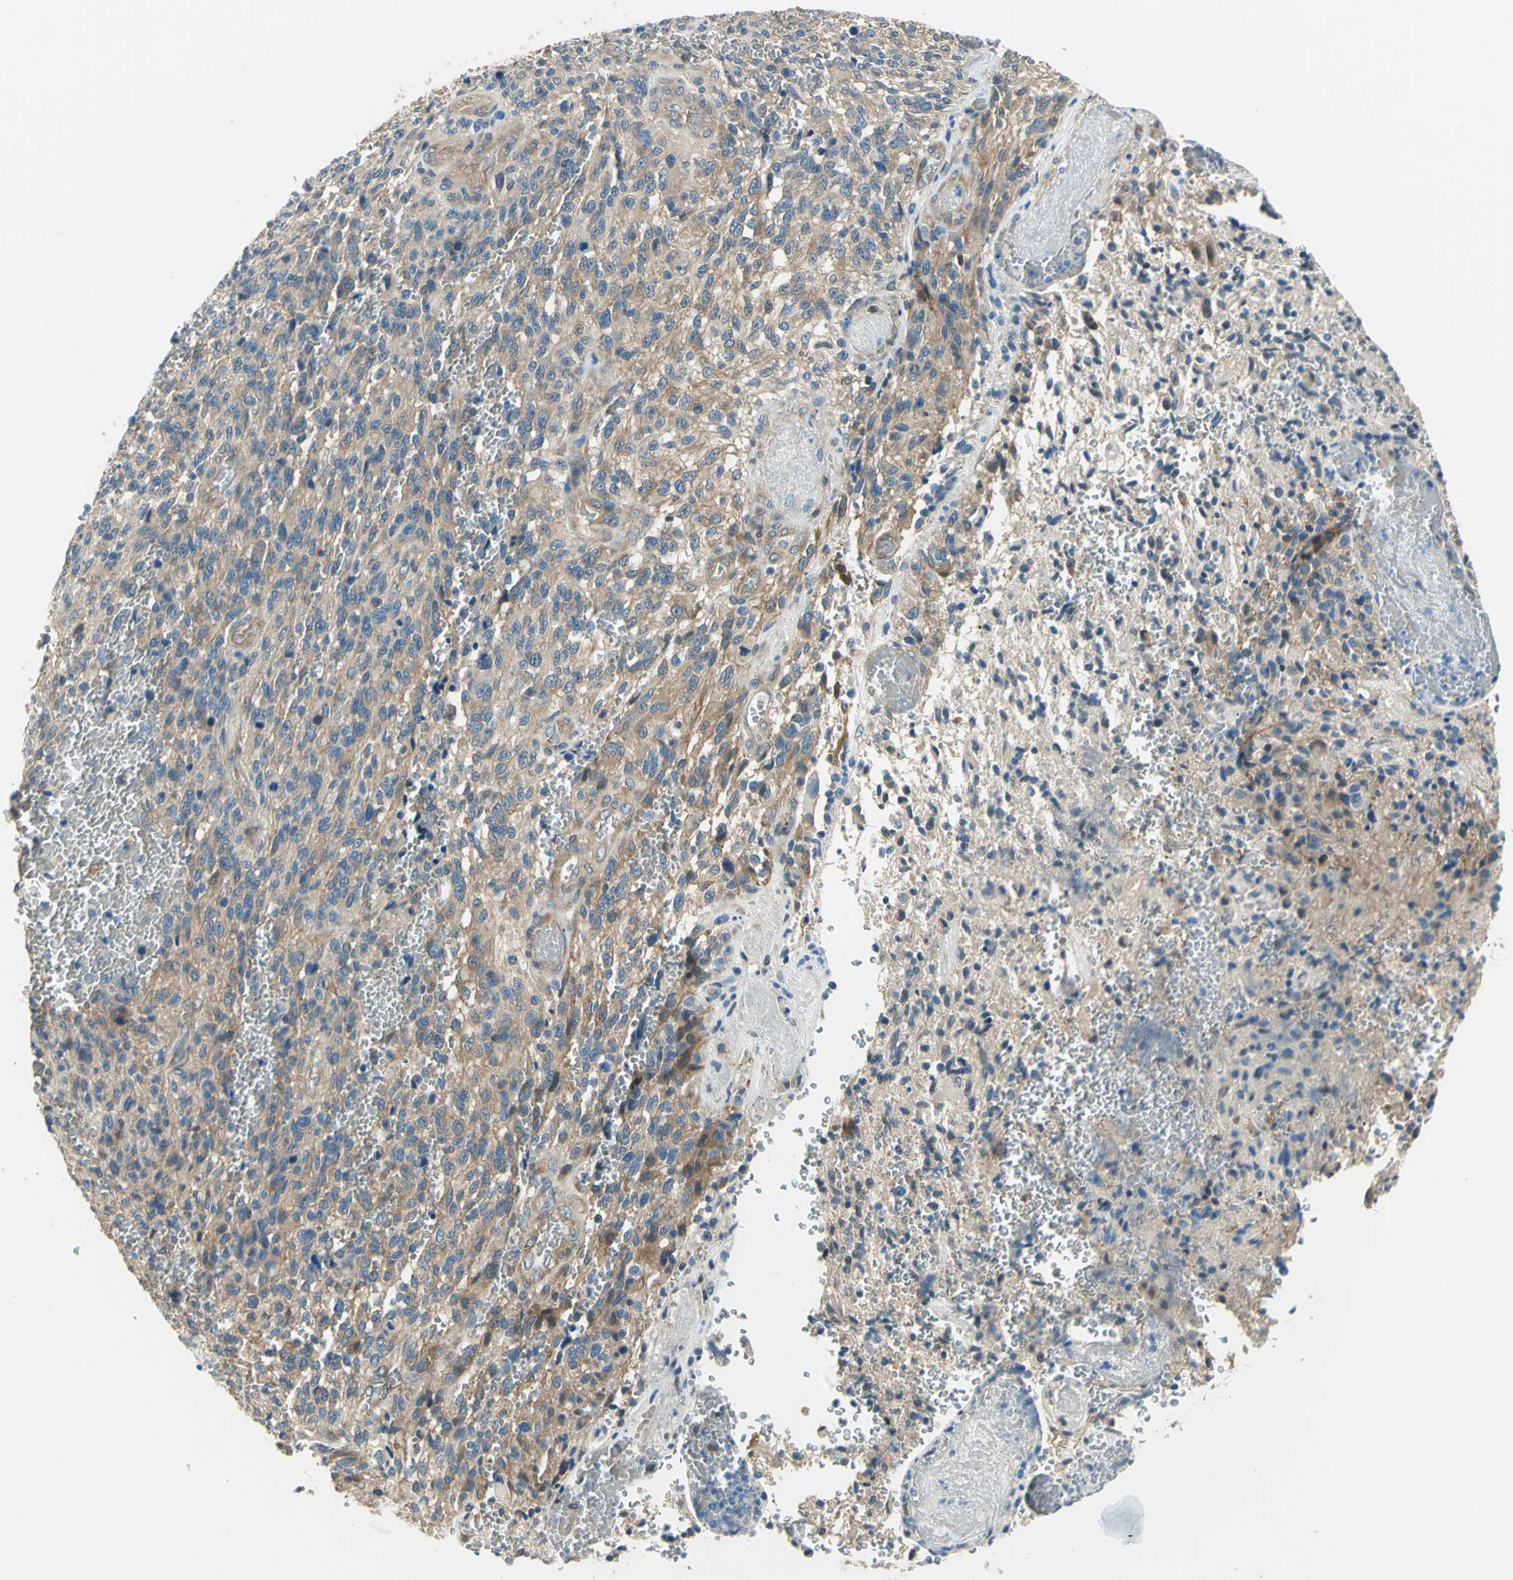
{"staining": {"intensity": "weak", "quantity": "25%-75%", "location": "cytoplasmic/membranous"}, "tissue": "glioma", "cell_type": "Tumor cells", "image_type": "cancer", "snomed": [{"axis": "morphology", "description": "Normal tissue, NOS"}, {"axis": "morphology", "description": "Glioma, malignant, High grade"}, {"axis": "topography", "description": "Cerebral cortex"}], "caption": "Protein analysis of malignant high-grade glioma tissue reveals weak cytoplasmic/membranous expression in about 25%-75% of tumor cells. Nuclei are stained in blue.", "gene": "CDC42EP1", "patient": {"sex": "male", "age": 56}}